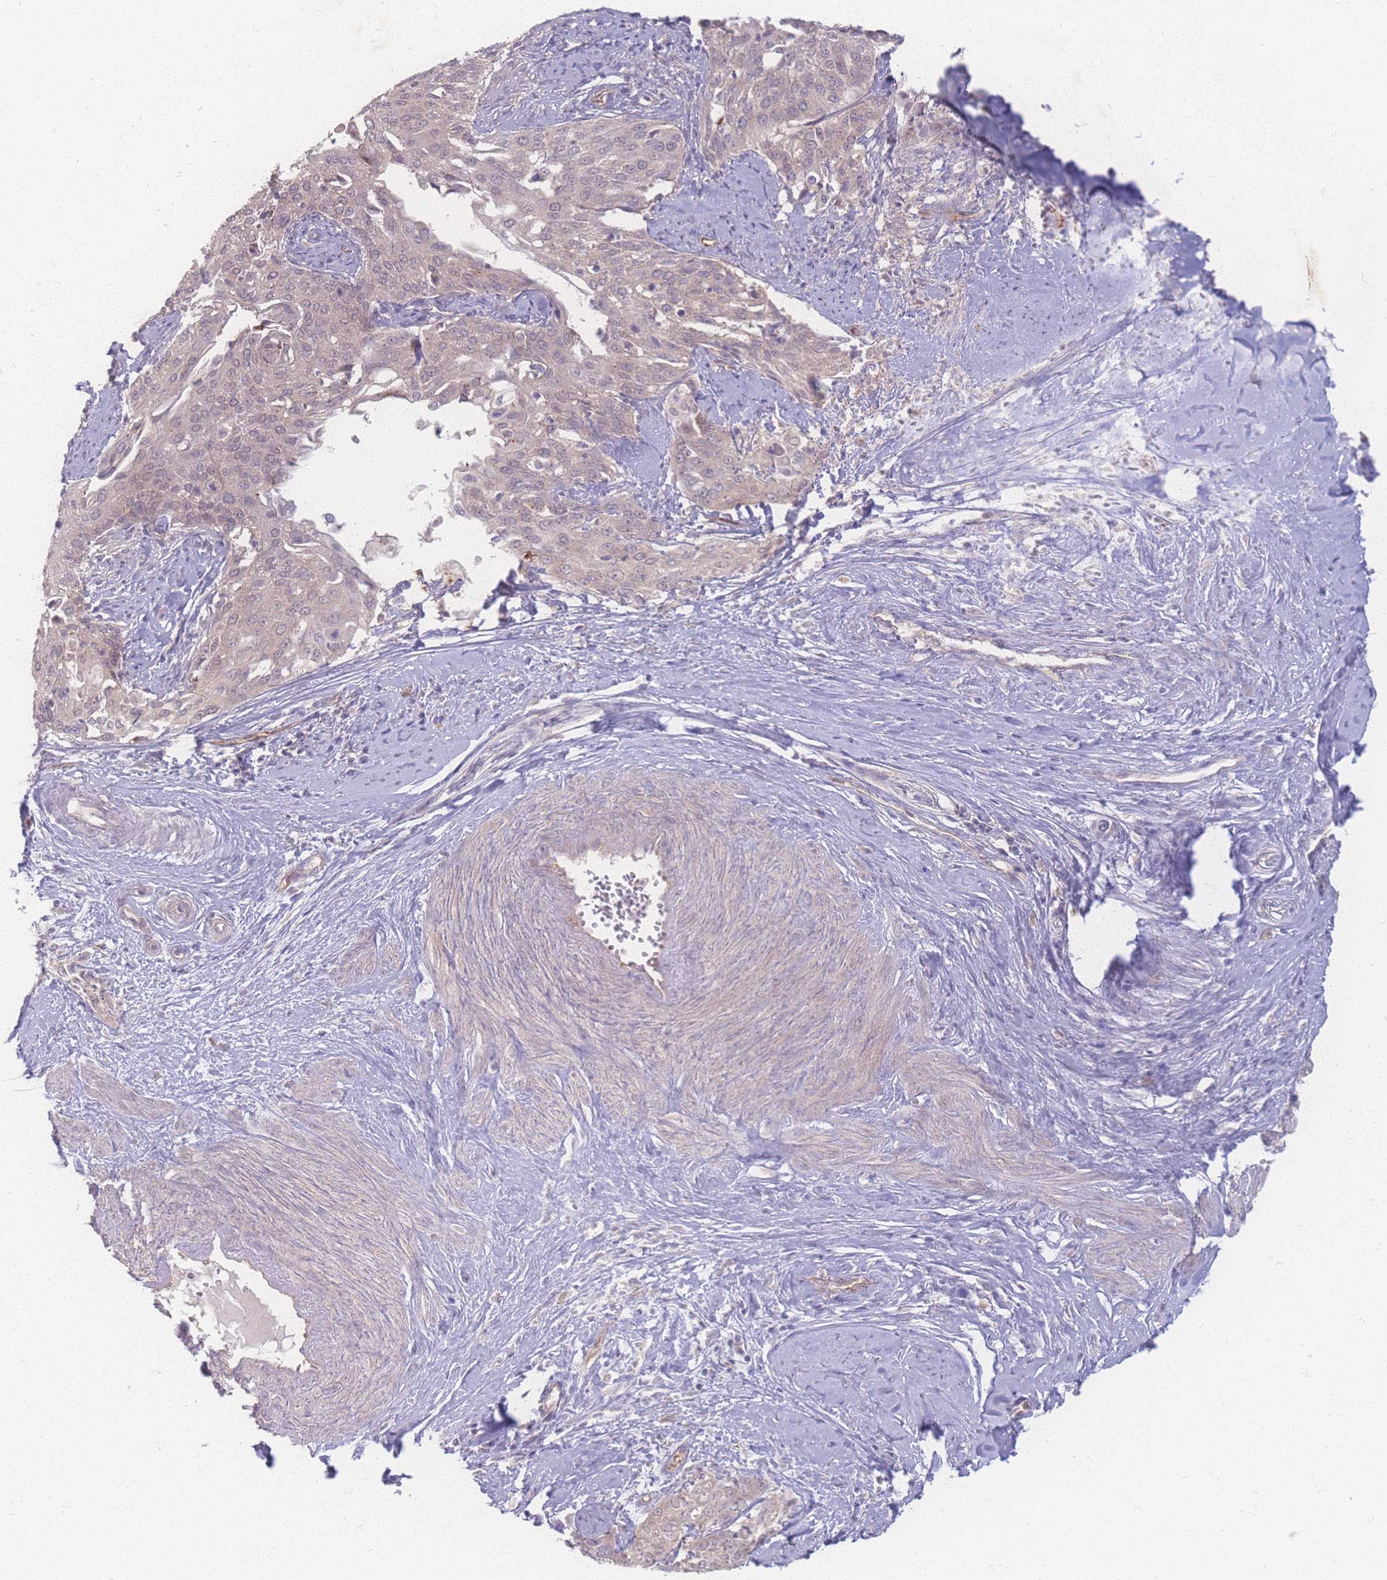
{"staining": {"intensity": "weak", "quantity": "<25%", "location": "cytoplasmic/membranous"}, "tissue": "cervical cancer", "cell_type": "Tumor cells", "image_type": "cancer", "snomed": [{"axis": "morphology", "description": "Squamous cell carcinoma, NOS"}, {"axis": "topography", "description": "Cervix"}], "caption": "Micrograph shows no significant protein positivity in tumor cells of cervical cancer. The staining is performed using DAB brown chromogen with nuclei counter-stained in using hematoxylin.", "gene": "INSR", "patient": {"sex": "female", "age": 44}}